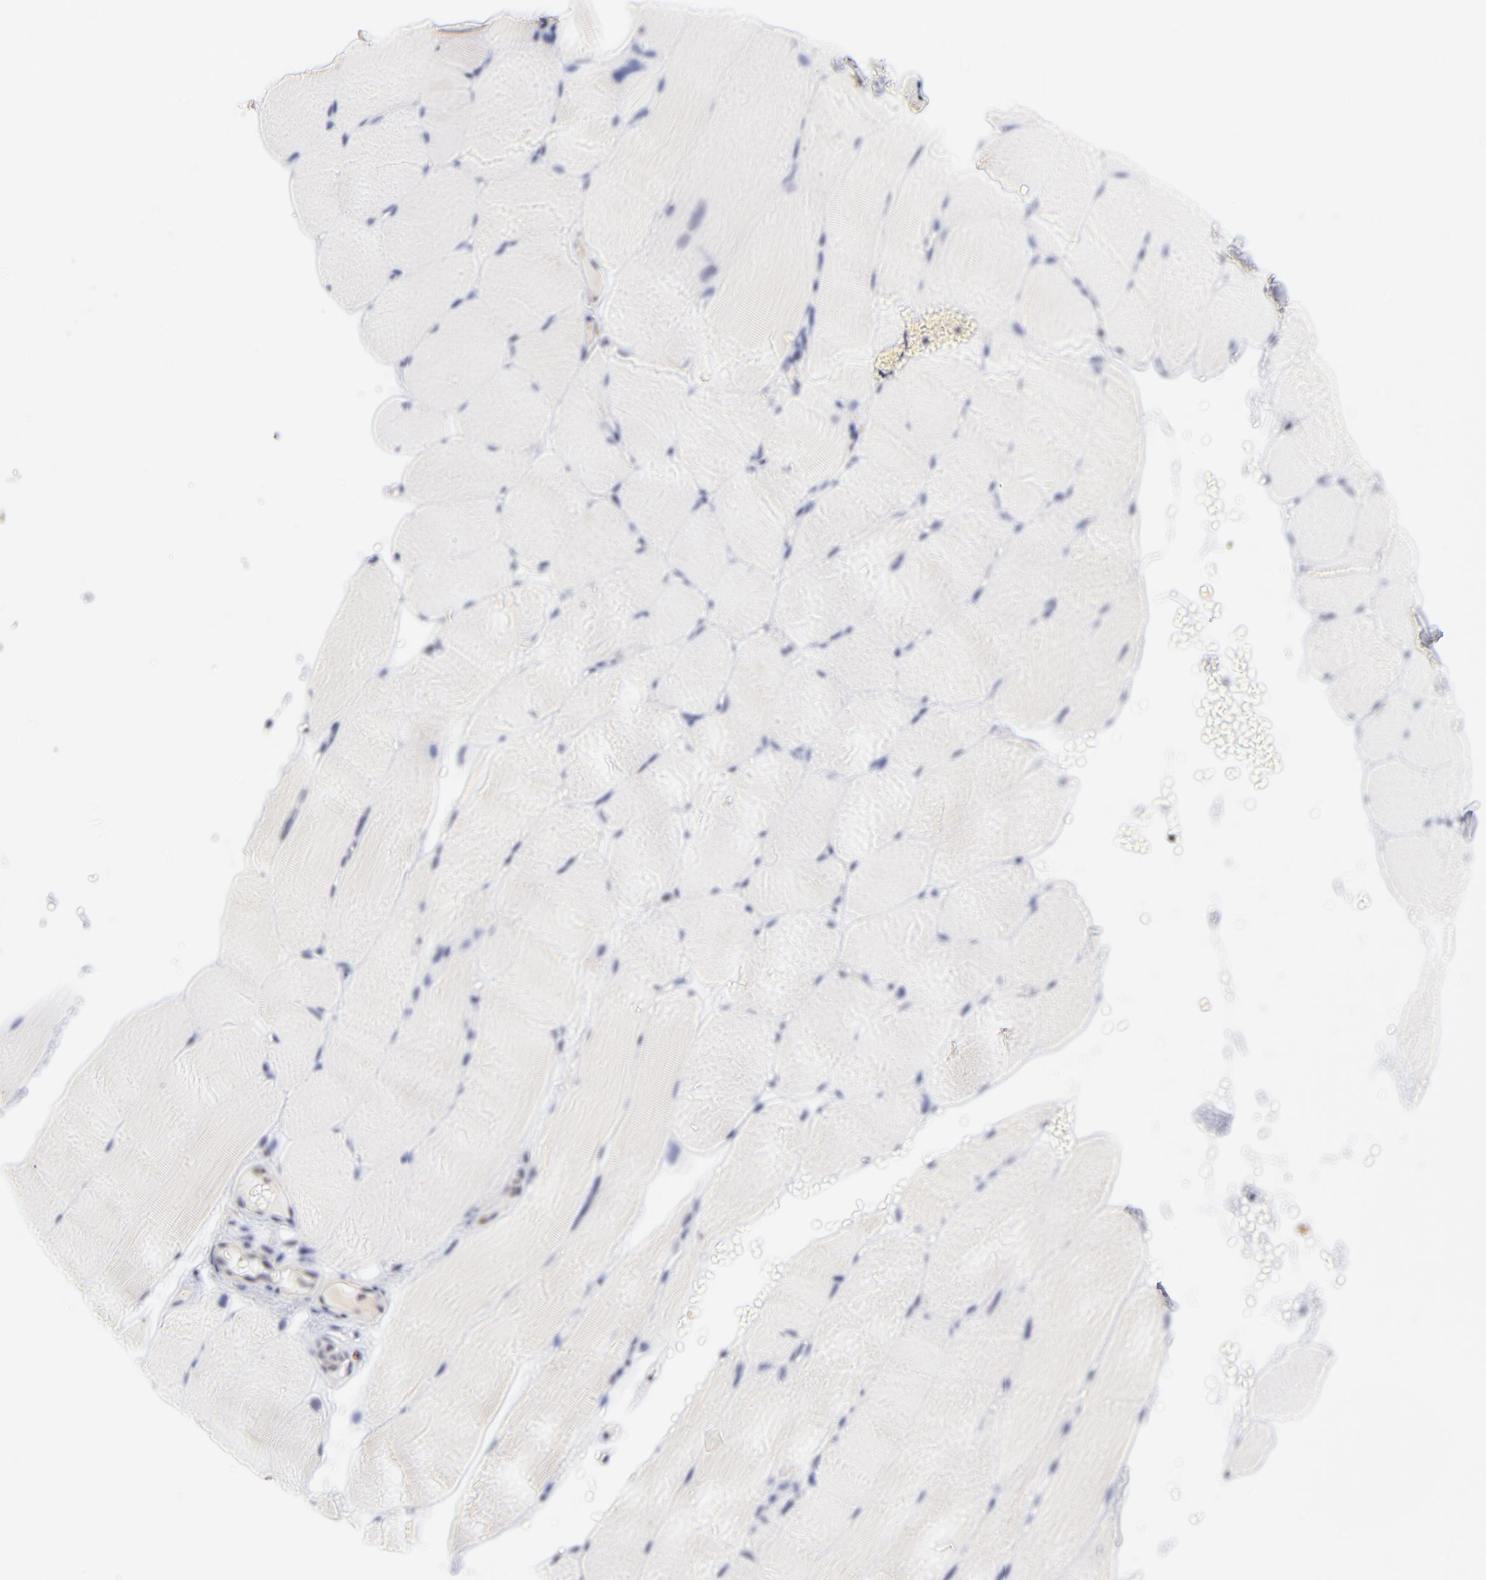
{"staining": {"intensity": "negative", "quantity": "none", "location": "none"}, "tissue": "skeletal muscle", "cell_type": "Myocytes", "image_type": "normal", "snomed": [{"axis": "morphology", "description": "Normal tissue, NOS"}, {"axis": "topography", "description": "Skeletal muscle"}, {"axis": "topography", "description": "Parathyroid gland"}], "caption": "Skeletal muscle was stained to show a protein in brown. There is no significant positivity in myocytes. Nuclei are stained in blue.", "gene": "TXNL1", "patient": {"sex": "female", "age": 37}}